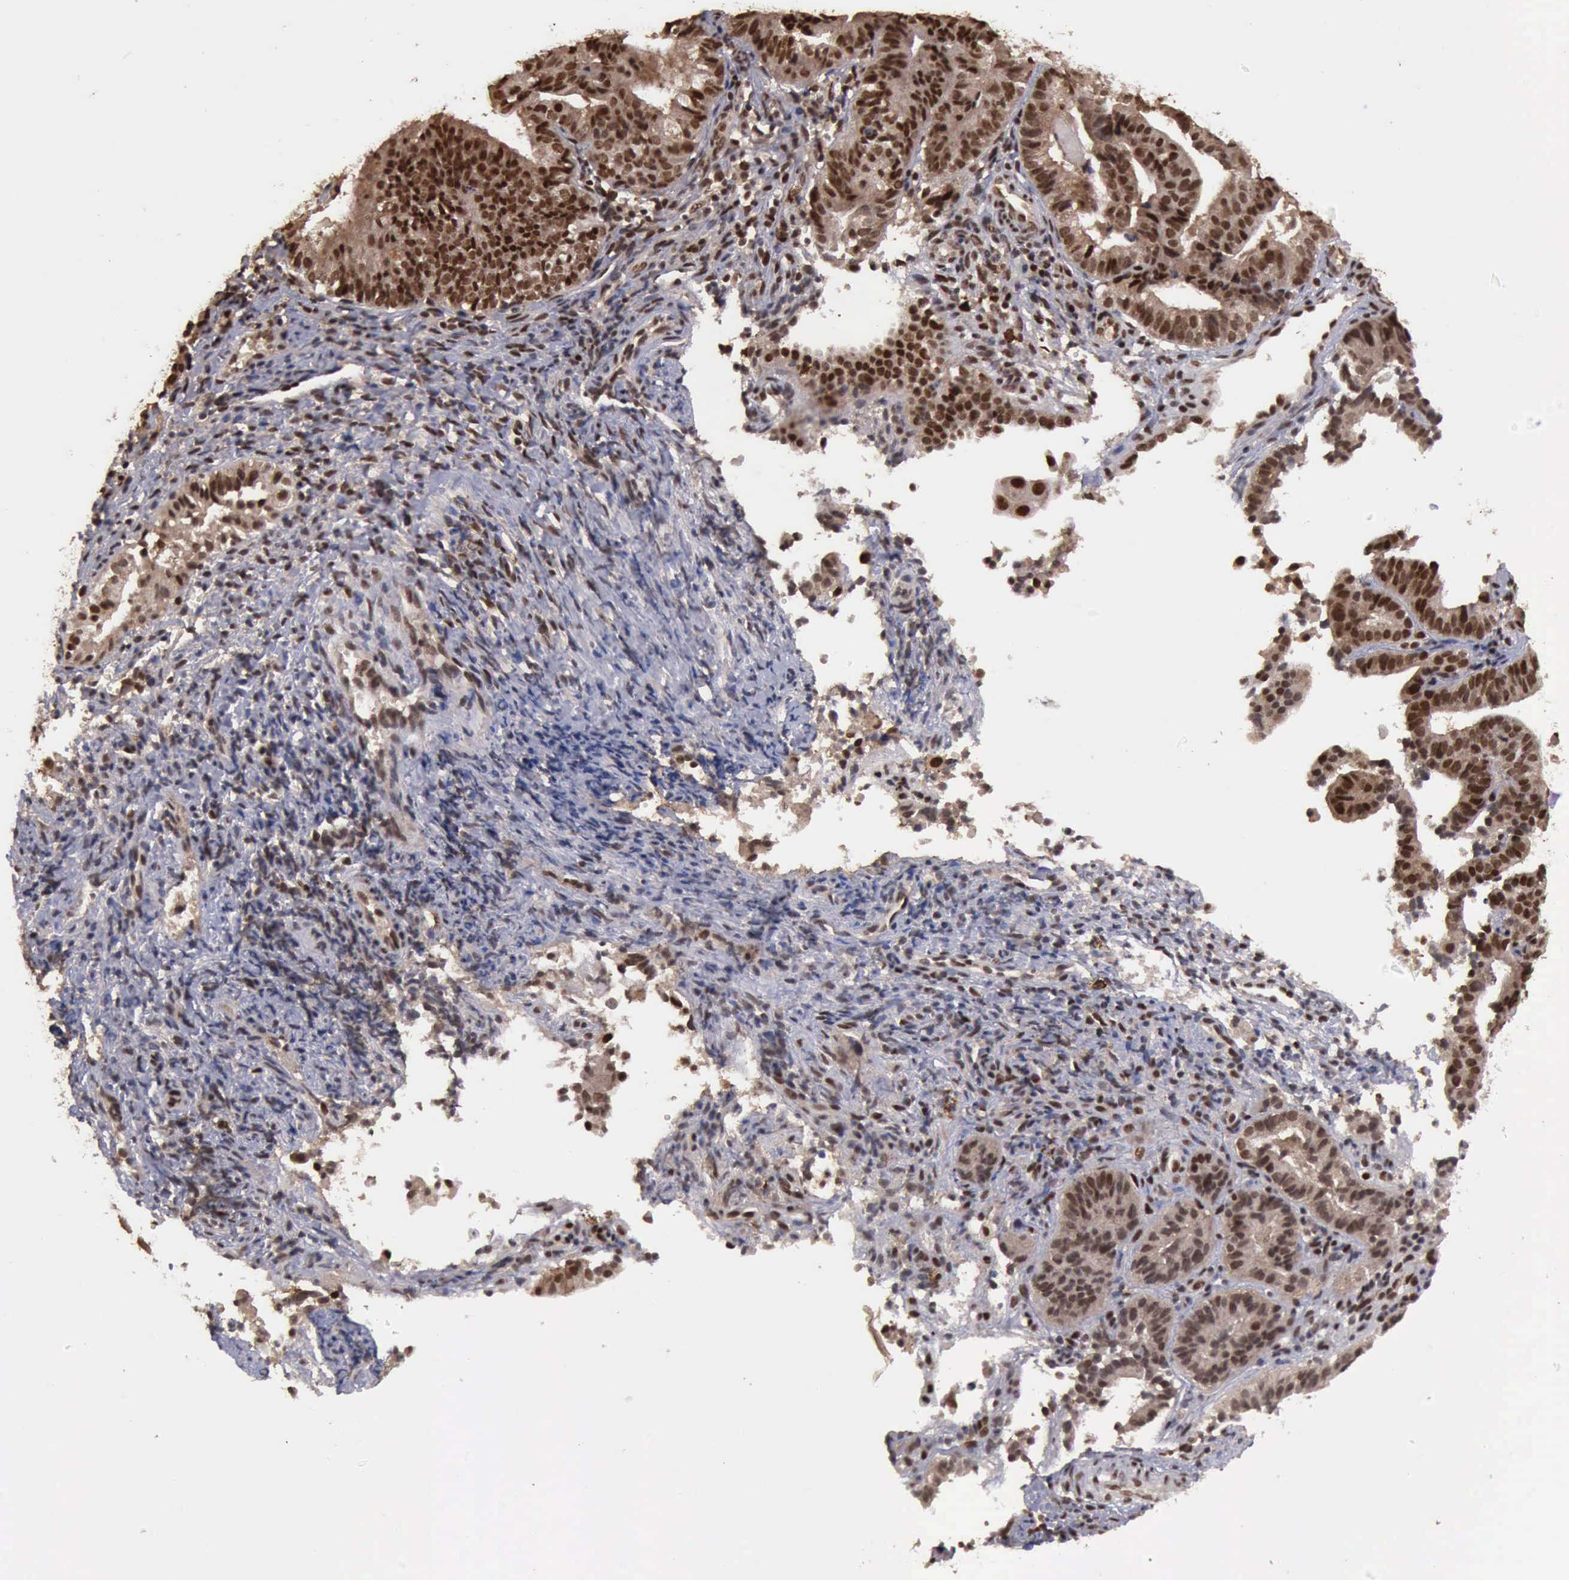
{"staining": {"intensity": "strong", "quantity": ">75%", "location": "cytoplasmic/membranous,nuclear"}, "tissue": "cervical cancer", "cell_type": "Tumor cells", "image_type": "cancer", "snomed": [{"axis": "morphology", "description": "Adenocarcinoma, NOS"}, {"axis": "topography", "description": "Cervix"}], "caption": "DAB (3,3'-diaminobenzidine) immunohistochemical staining of human cervical cancer (adenocarcinoma) shows strong cytoplasmic/membranous and nuclear protein expression in about >75% of tumor cells. The staining is performed using DAB (3,3'-diaminobenzidine) brown chromogen to label protein expression. The nuclei are counter-stained blue using hematoxylin.", "gene": "TRMT2A", "patient": {"sex": "female", "age": 60}}